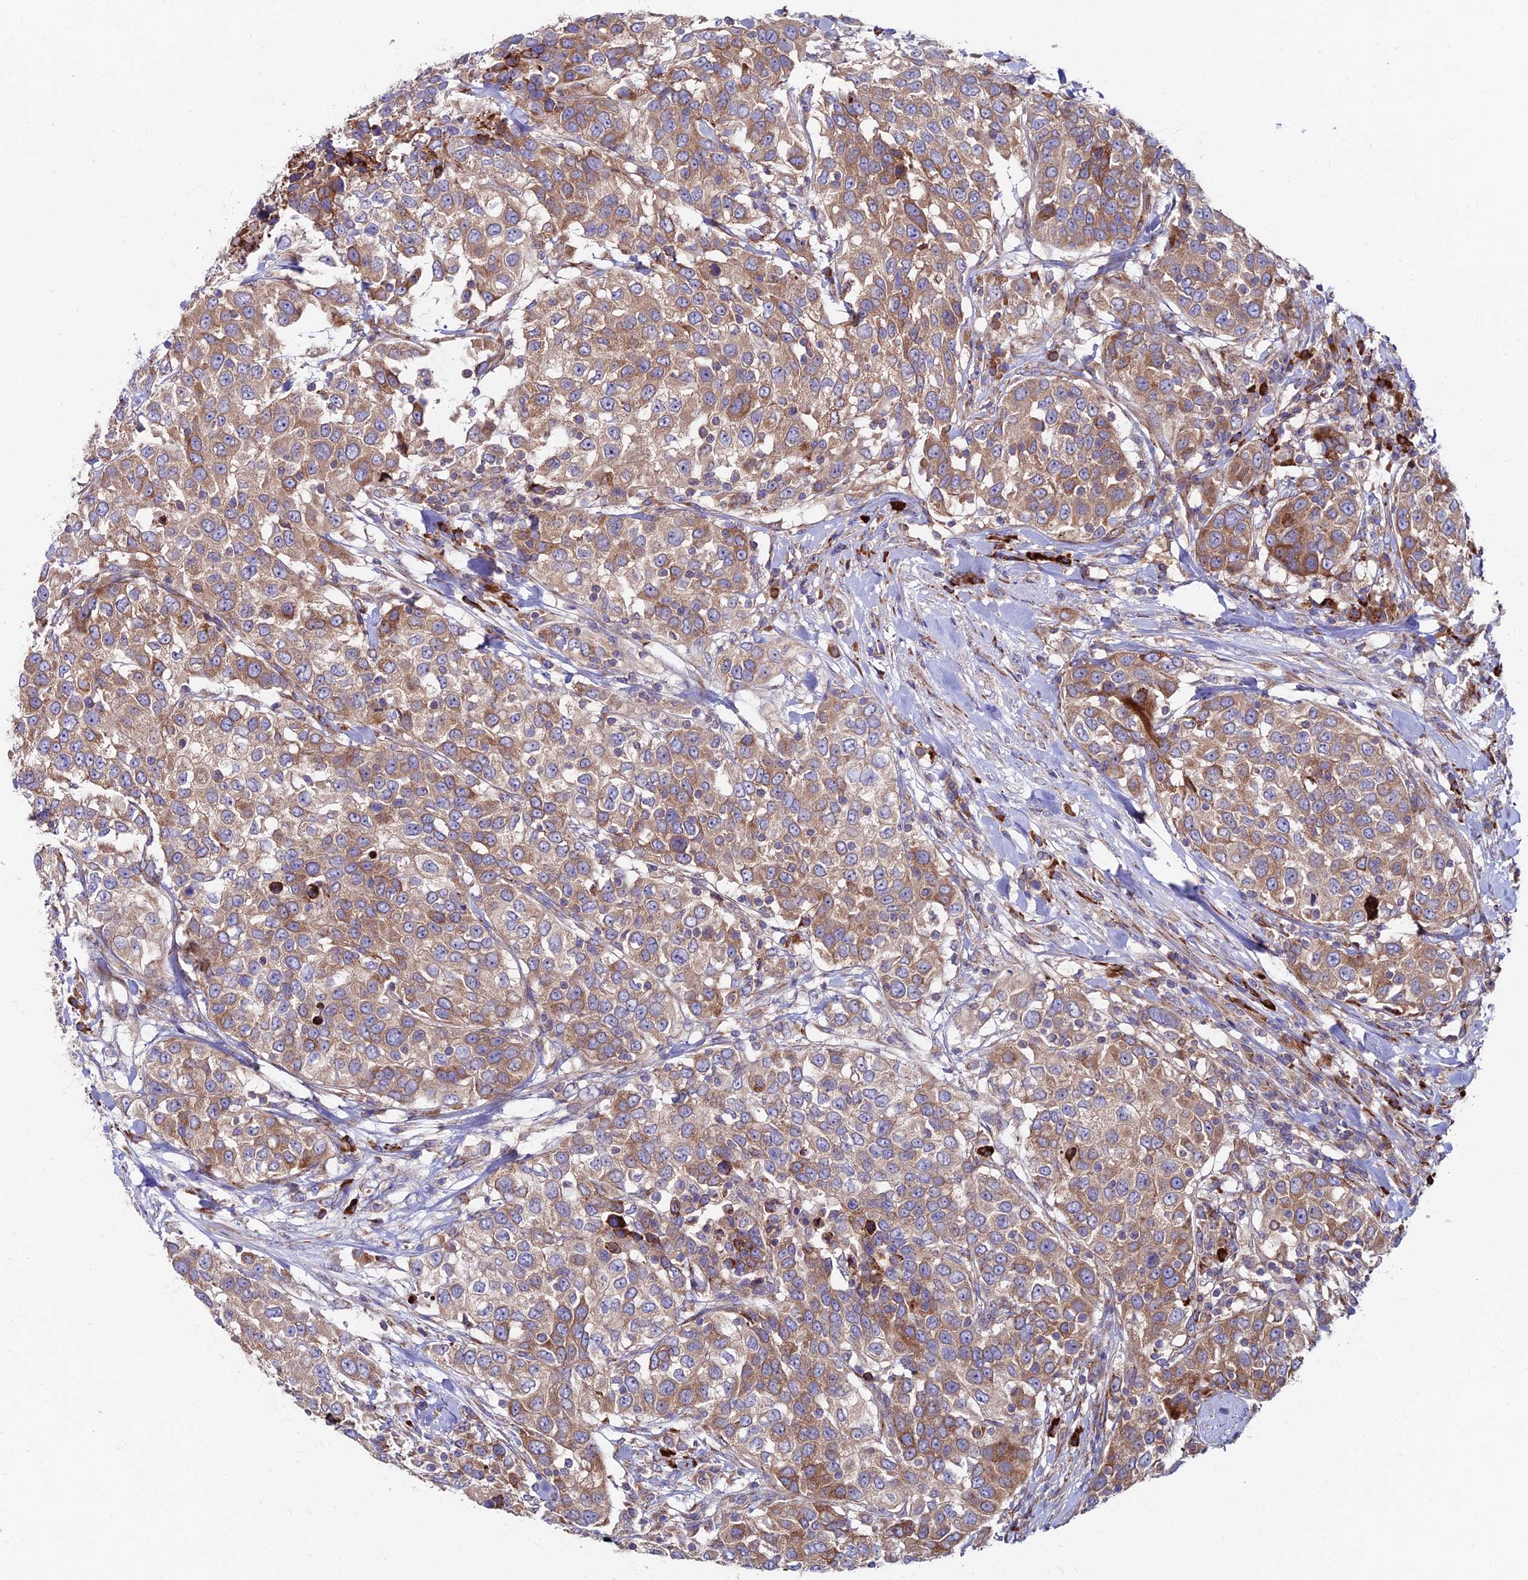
{"staining": {"intensity": "moderate", "quantity": ">75%", "location": "cytoplasmic/membranous"}, "tissue": "urothelial cancer", "cell_type": "Tumor cells", "image_type": "cancer", "snomed": [{"axis": "morphology", "description": "Urothelial carcinoma, High grade"}, {"axis": "topography", "description": "Urinary bladder"}], "caption": "Protein expression by immunohistochemistry exhibits moderate cytoplasmic/membranous expression in about >75% of tumor cells in urothelial carcinoma (high-grade).", "gene": "EIF3K", "patient": {"sex": "female", "age": 80}}